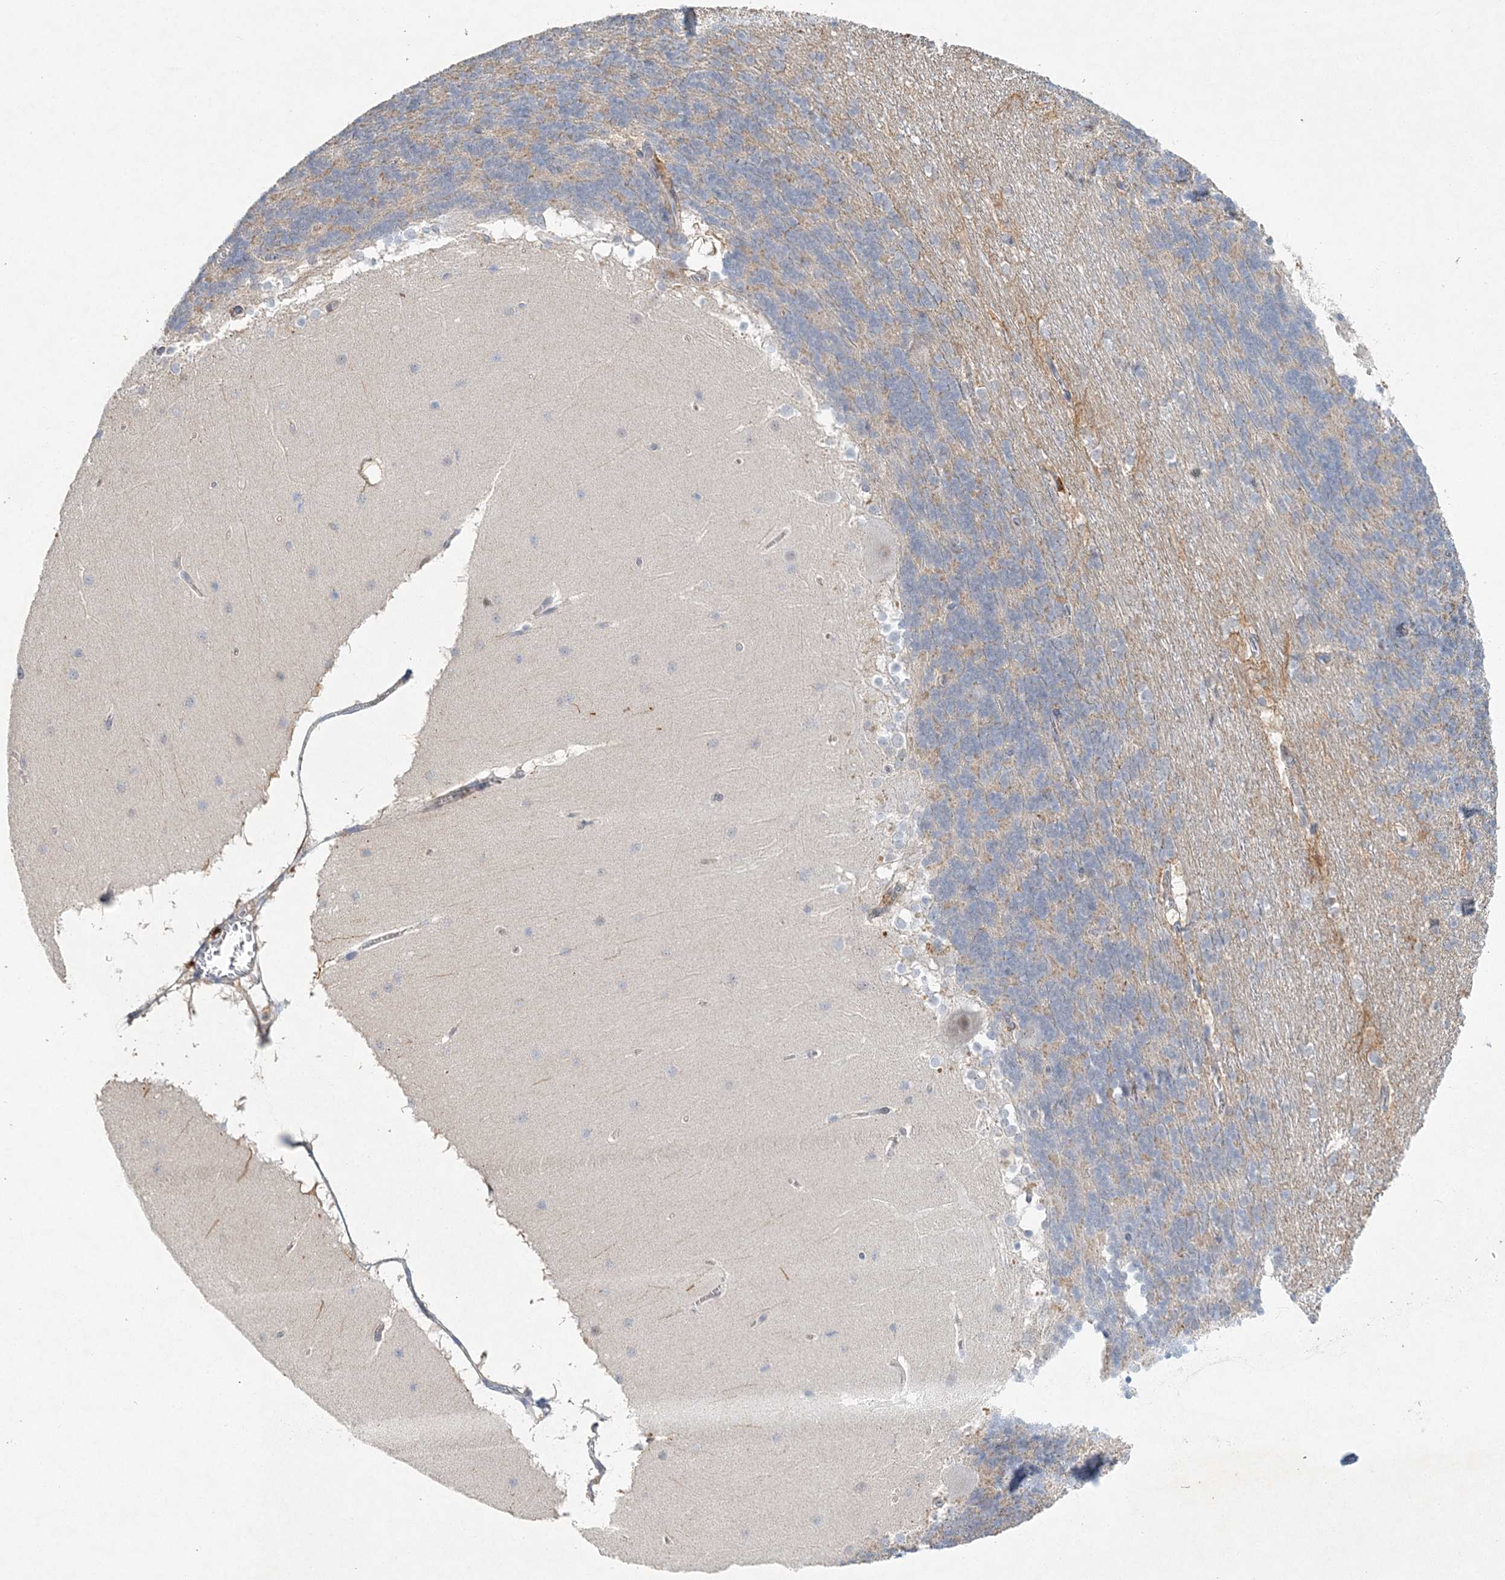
{"staining": {"intensity": "negative", "quantity": "none", "location": "none"}, "tissue": "cerebellum", "cell_type": "Cells in granular layer", "image_type": "normal", "snomed": [{"axis": "morphology", "description": "Normal tissue, NOS"}, {"axis": "topography", "description": "Cerebellum"}], "caption": "Cells in granular layer are negative for protein expression in benign human cerebellum. (DAB (3,3'-diaminobenzidine) immunohistochemistry (IHC) with hematoxylin counter stain).", "gene": "MAT2B", "patient": {"sex": "female", "age": 19}}